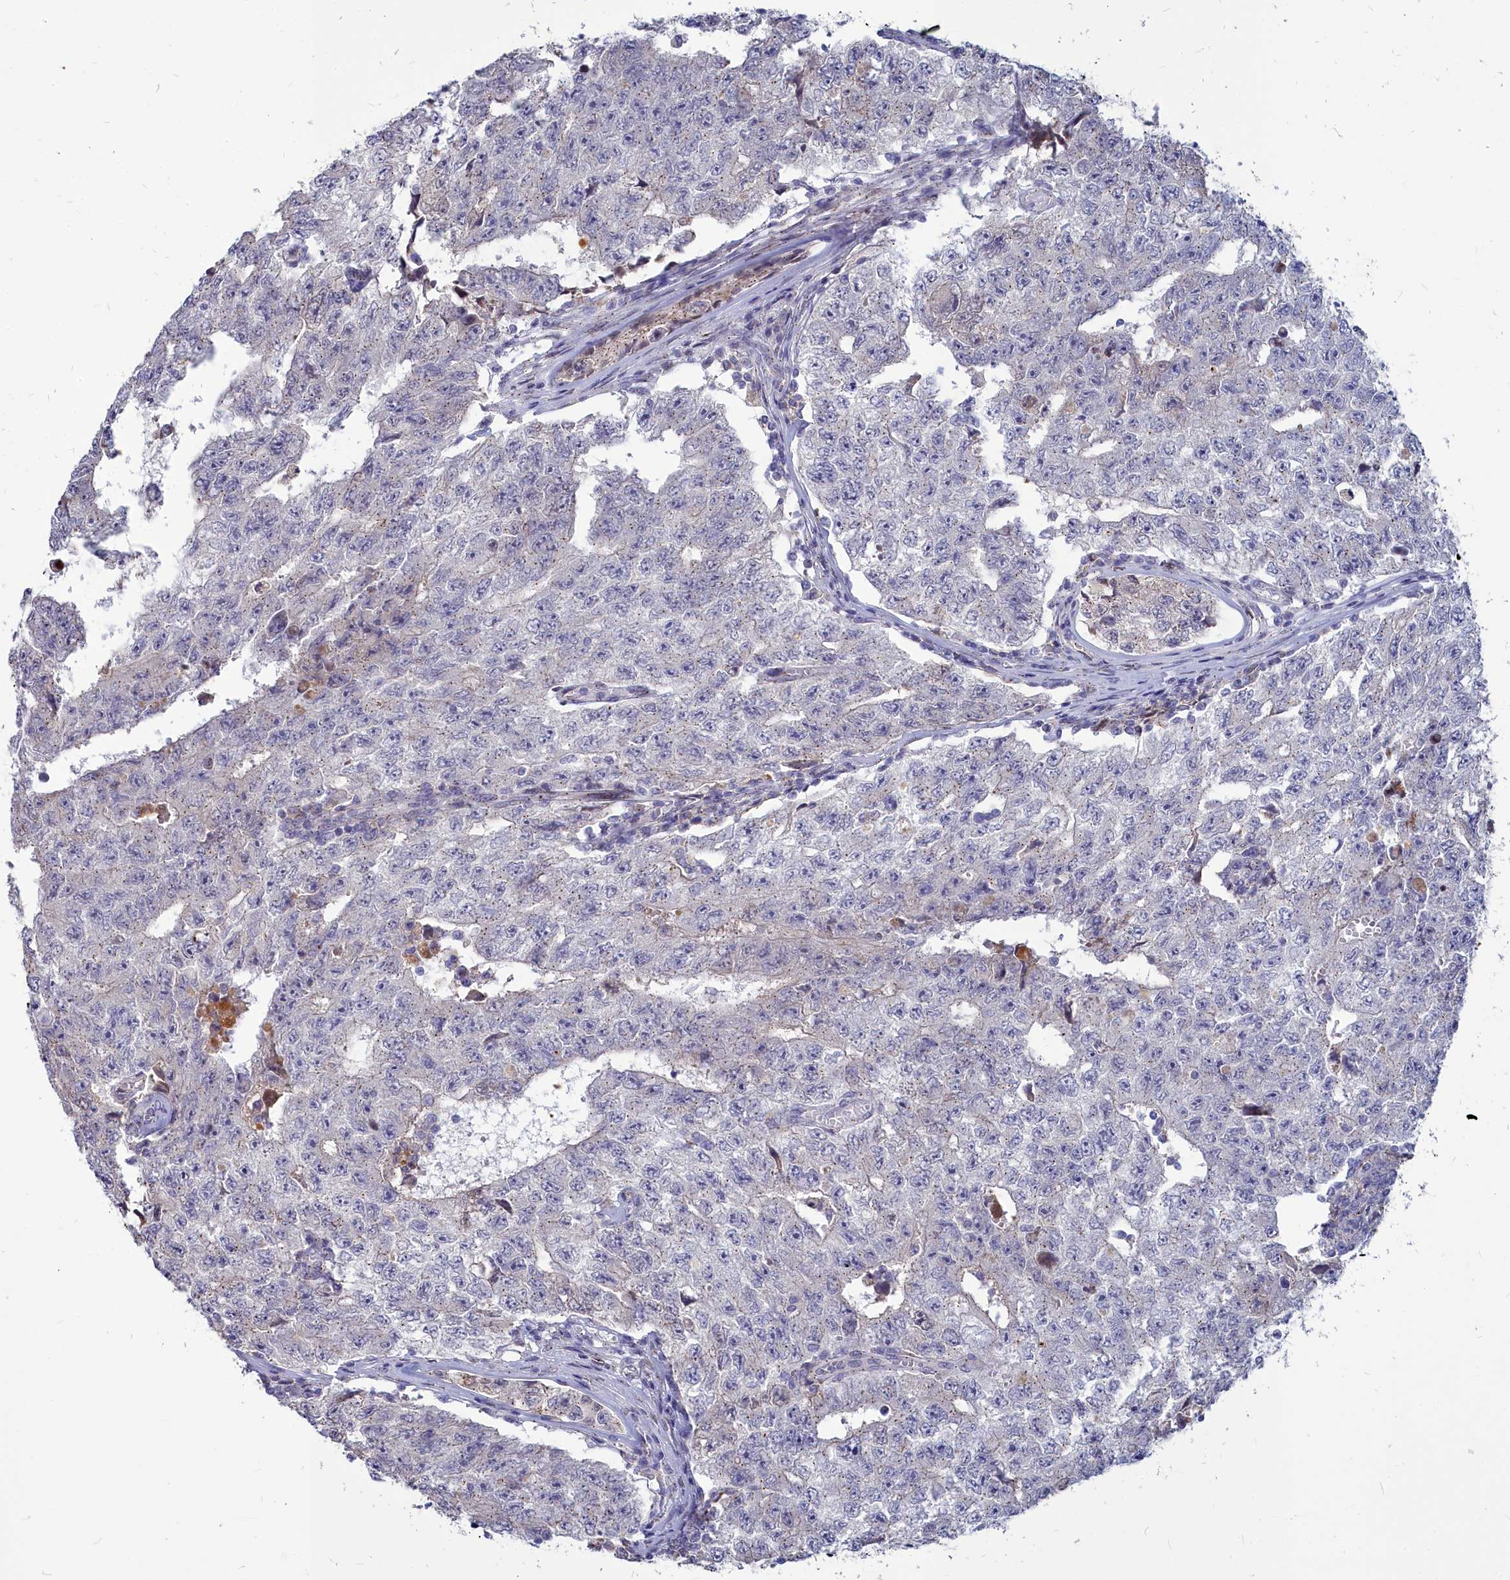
{"staining": {"intensity": "negative", "quantity": "none", "location": "none"}, "tissue": "testis cancer", "cell_type": "Tumor cells", "image_type": "cancer", "snomed": [{"axis": "morphology", "description": "Carcinoma, Embryonal, NOS"}, {"axis": "topography", "description": "Testis"}], "caption": "Protein analysis of testis embryonal carcinoma shows no significant staining in tumor cells.", "gene": "NOXA1", "patient": {"sex": "male", "age": 17}}